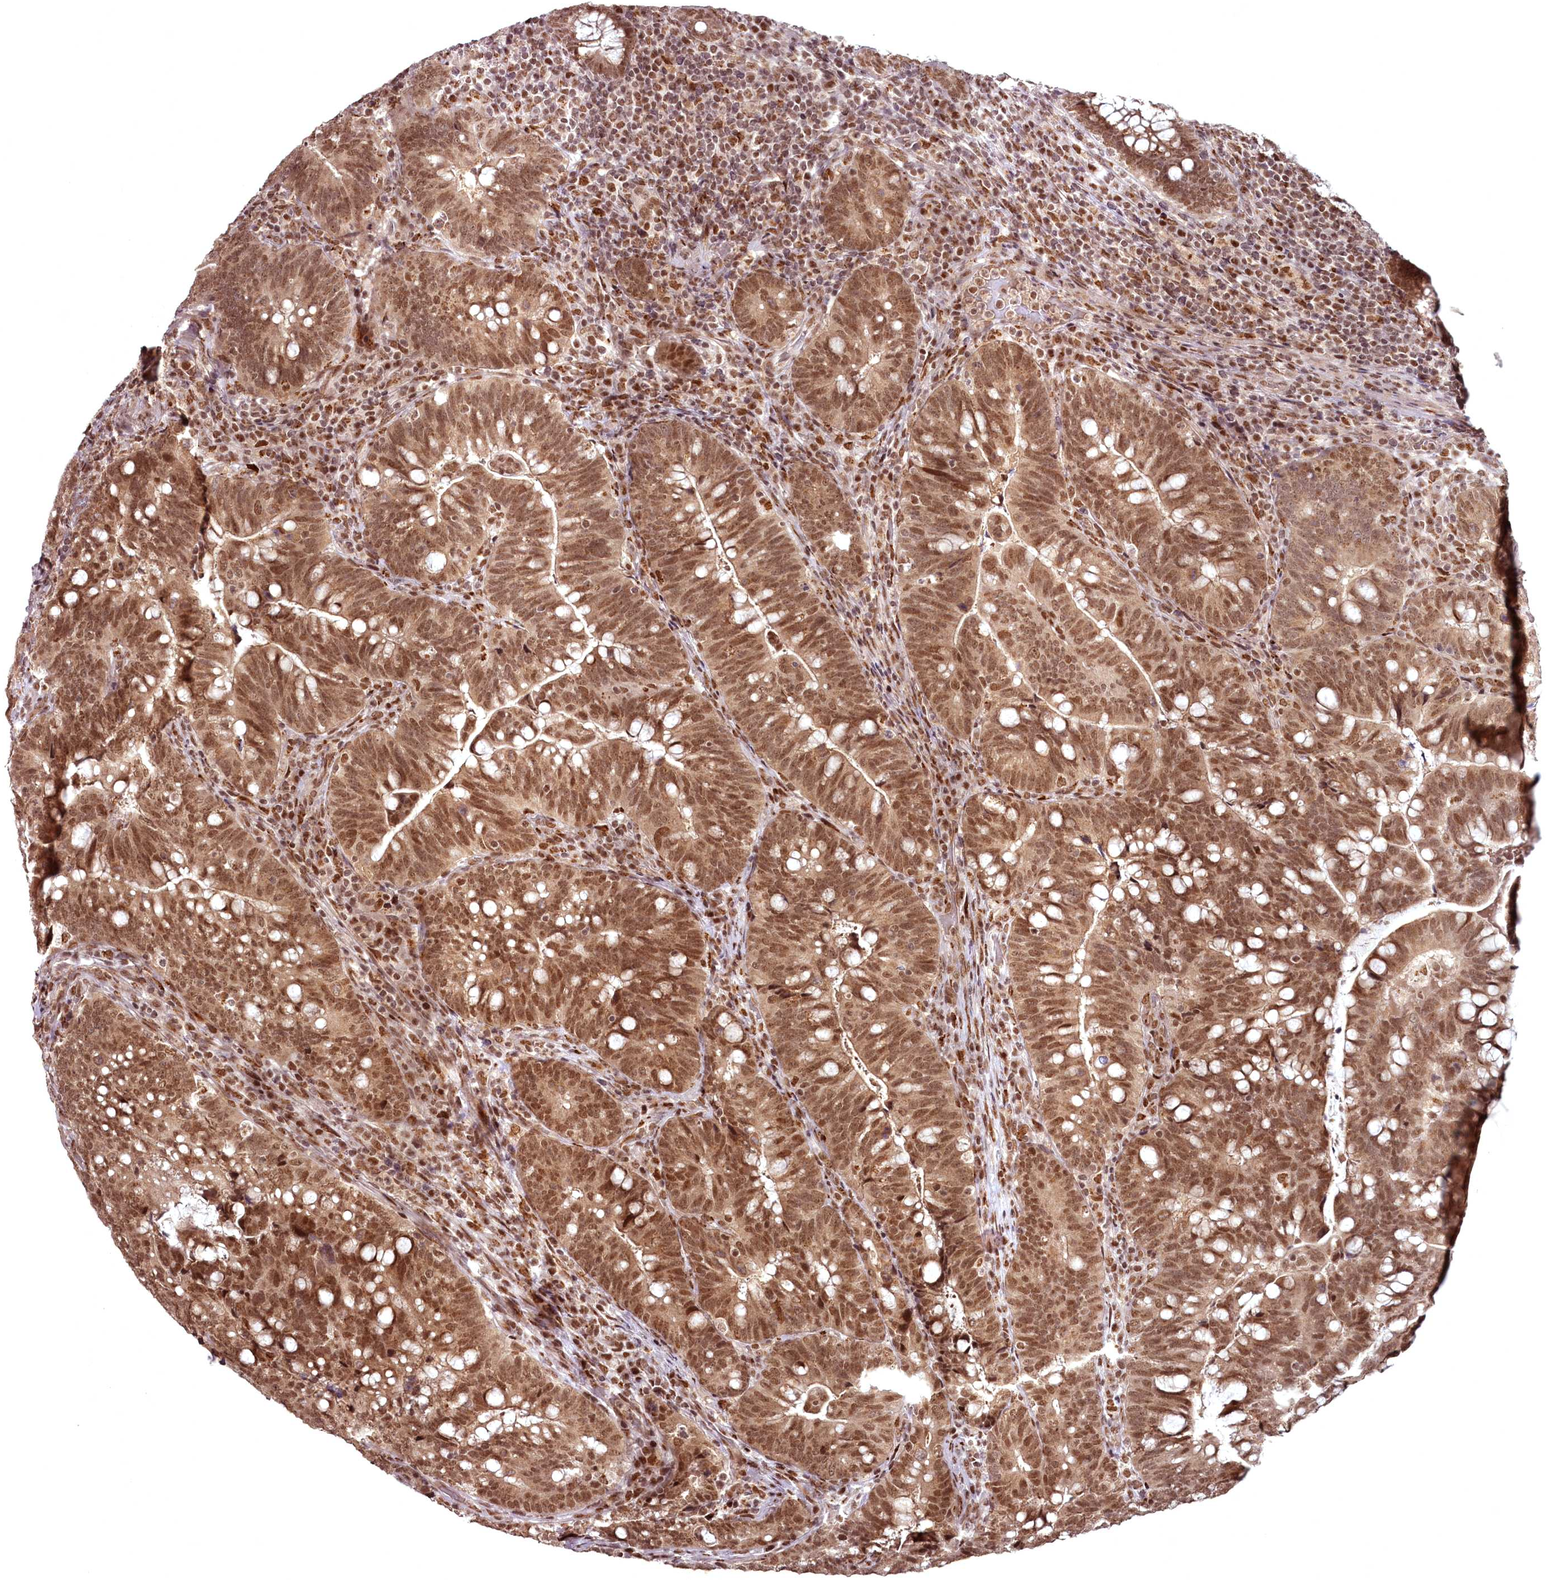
{"staining": {"intensity": "moderate", "quantity": ">75%", "location": "cytoplasmic/membranous,nuclear"}, "tissue": "colorectal cancer", "cell_type": "Tumor cells", "image_type": "cancer", "snomed": [{"axis": "morphology", "description": "Normal tissue, NOS"}, {"axis": "morphology", "description": "Adenocarcinoma, NOS"}, {"axis": "topography", "description": "Colon"}], "caption": "This is an image of immunohistochemistry staining of colorectal adenocarcinoma, which shows moderate positivity in the cytoplasmic/membranous and nuclear of tumor cells.", "gene": "CEP83", "patient": {"sex": "female", "age": 66}}